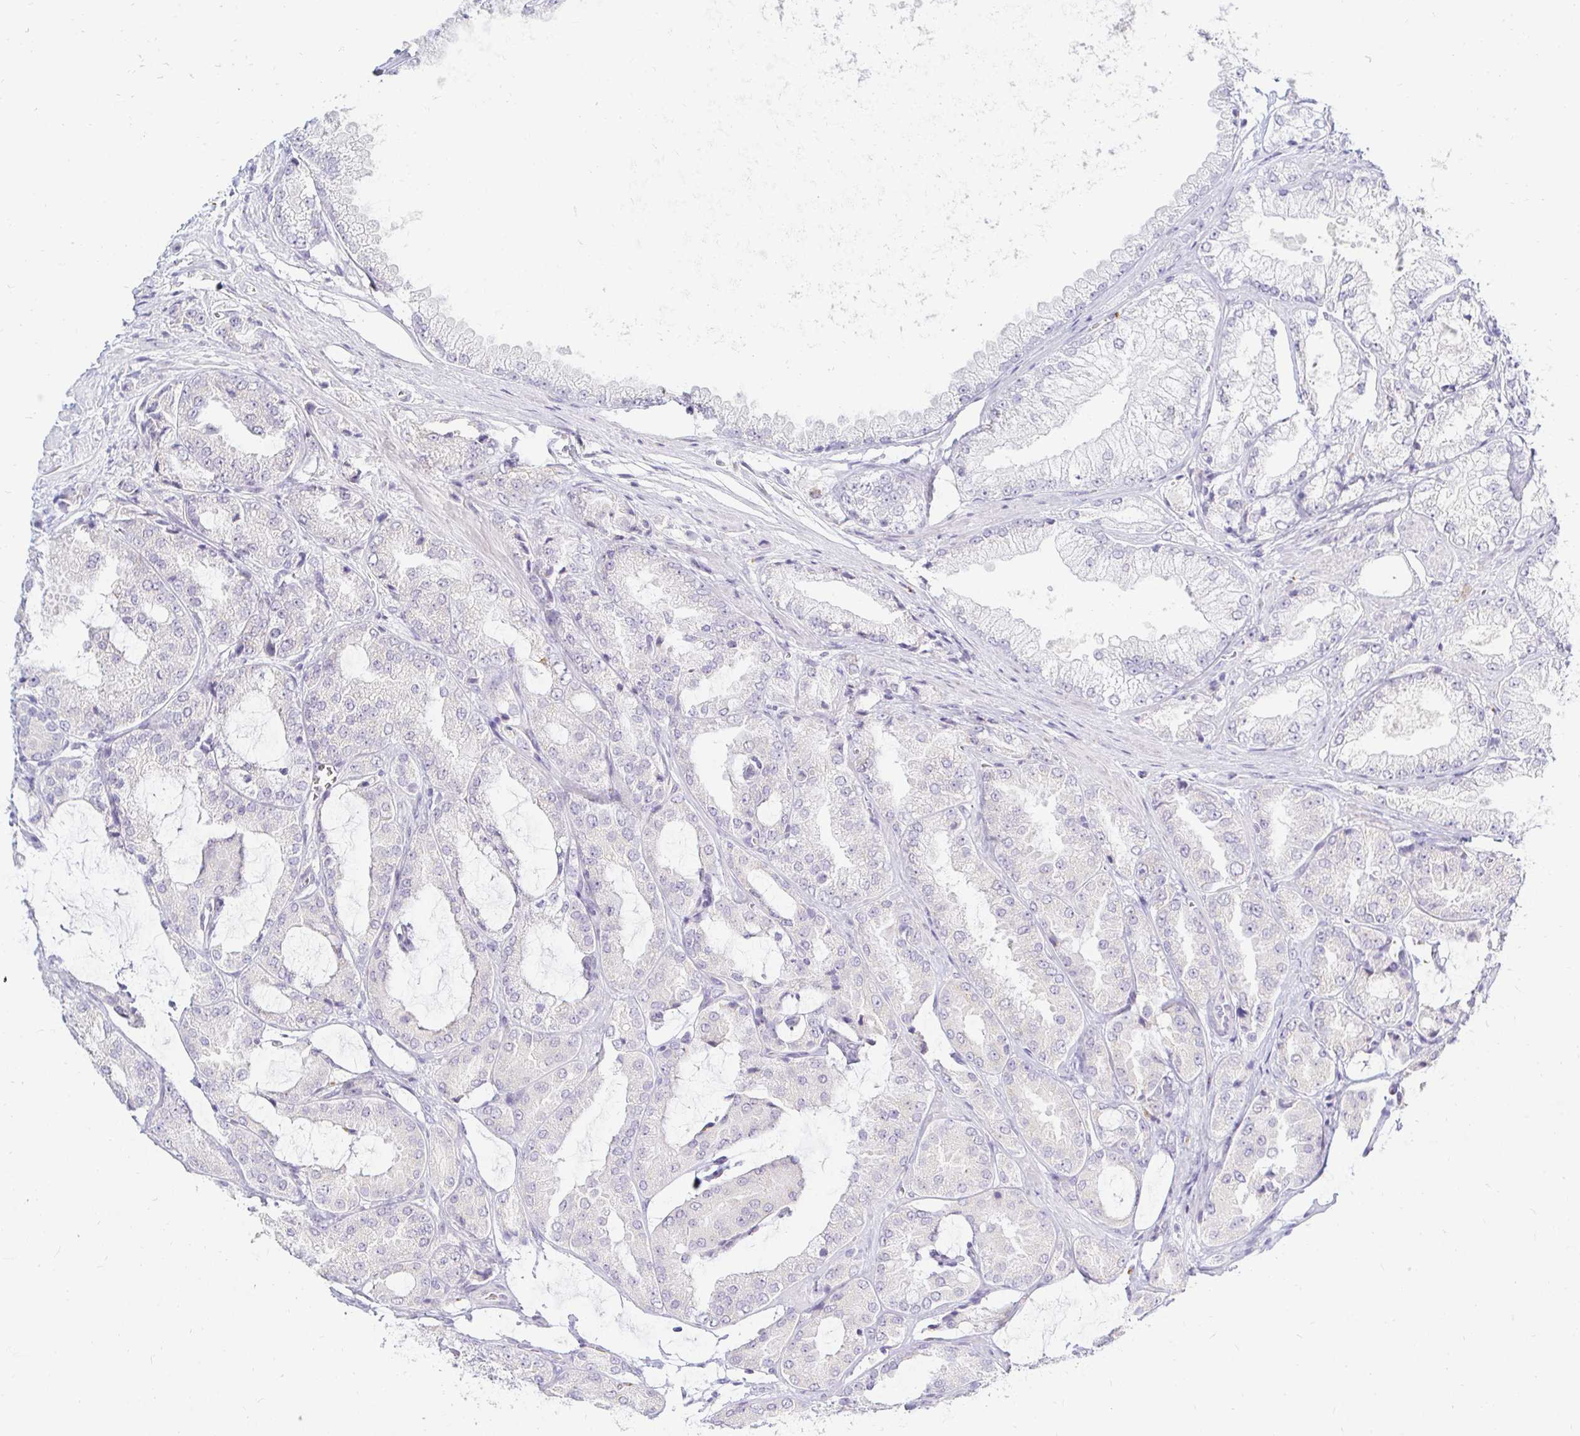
{"staining": {"intensity": "negative", "quantity": "none", "location": "none"}, "tissue": "prostate cancer", "cell_type": "Tumor cells", "image_type": "cancer", "snomed": [{"axis": "morphology", "description": "Adenocarcinoma, High grade"}, {"axis": "topography", "description": "Prostate"}], "caption": "Tumor cells are negative for protein expression in human prostate cancer.", "gene": "OR51D1", "patient": {"sex": "male", "age": 68}}